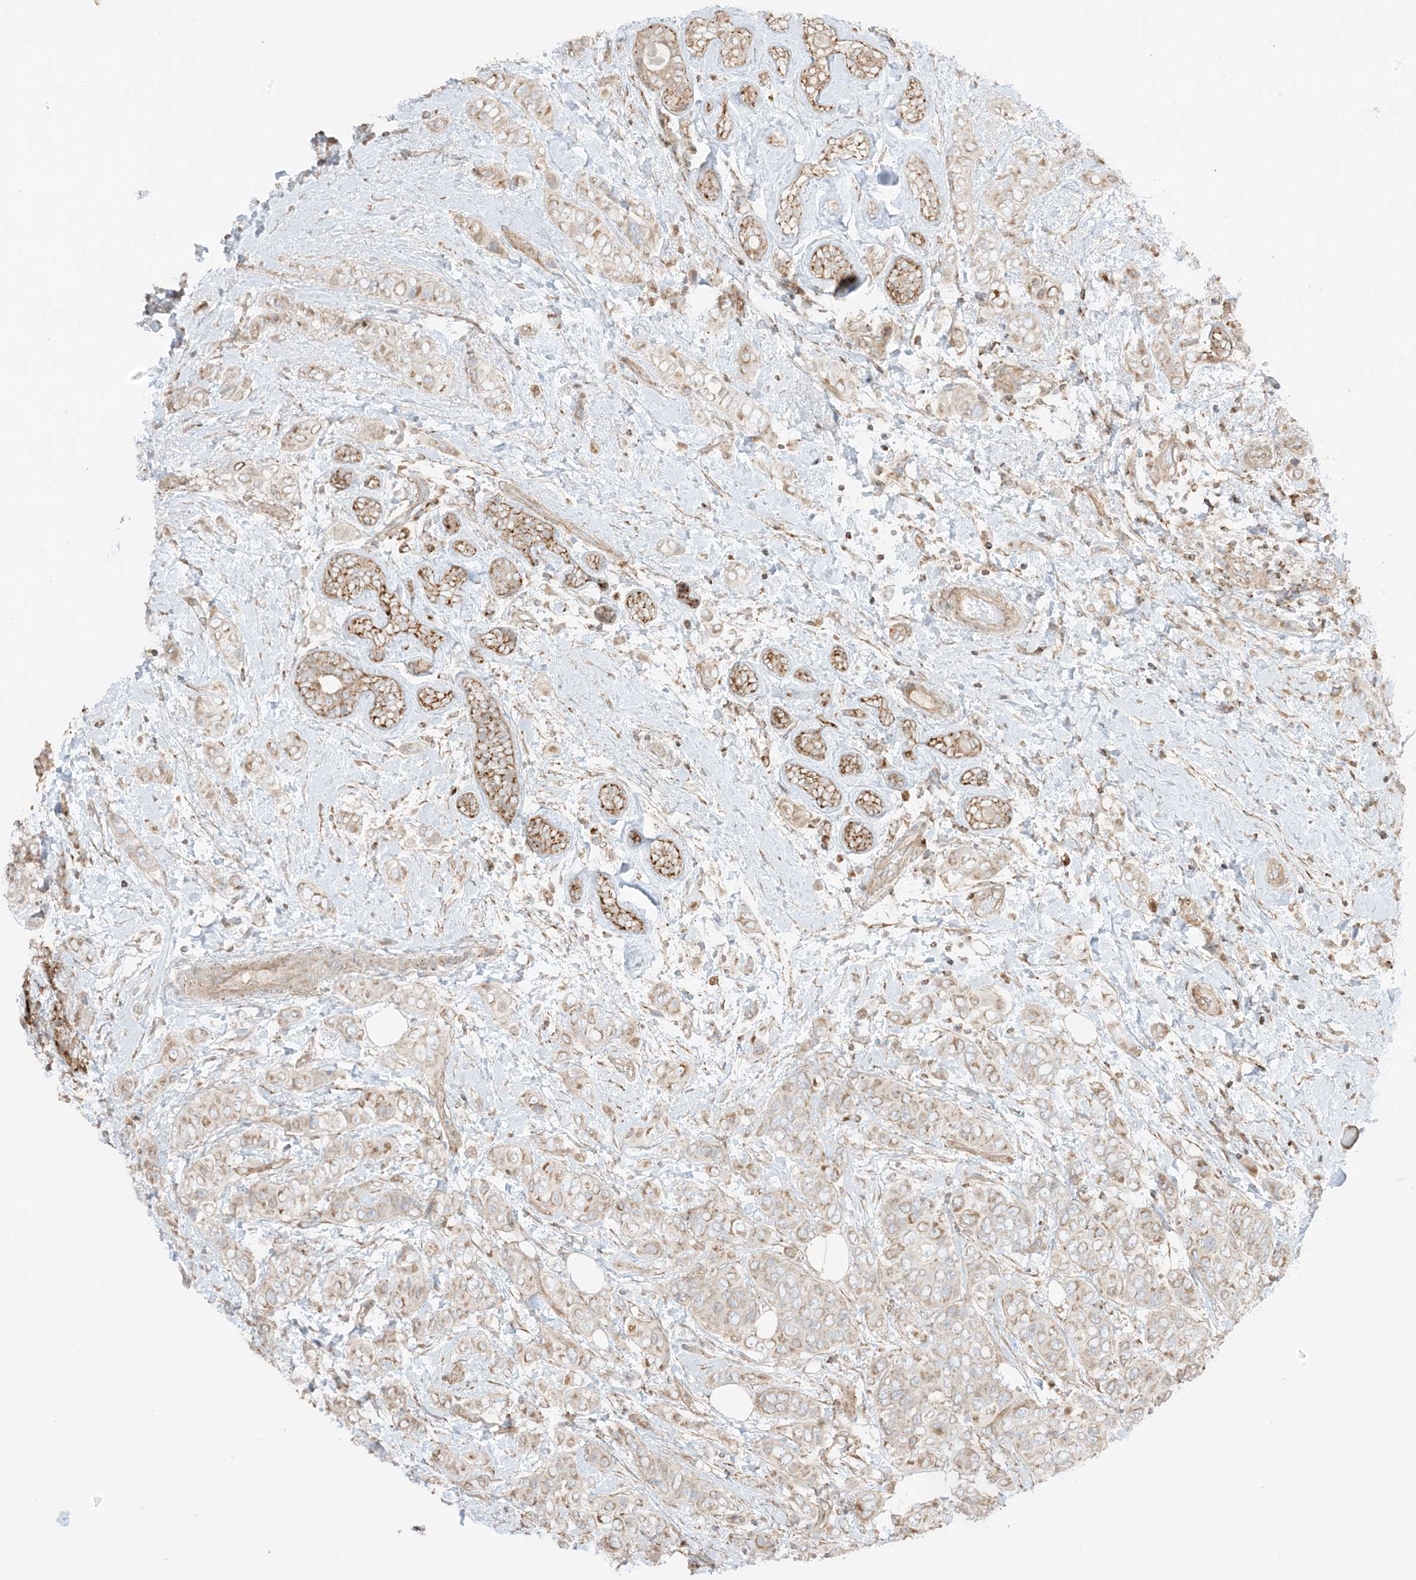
{"staining": {"intensity": "weak", "quantity": "25%-75%", "location": "cytoplasmic/membranous"}, "tissue": "breast cancer", "cell_type": "Tumor cells", "image_type": "cancer", "snomed": [{"axis": "morphology", "description": "Lobular carcinoma"}, {"axis": "topography", "description": "Breast"}], "caption": "Breast cancer stained for a protein exhibits weak cytoplasmic/membranous positivity in tumor cells.", "gene": "SLC25A12", "patient": {"sex": "female", "age": 51}}